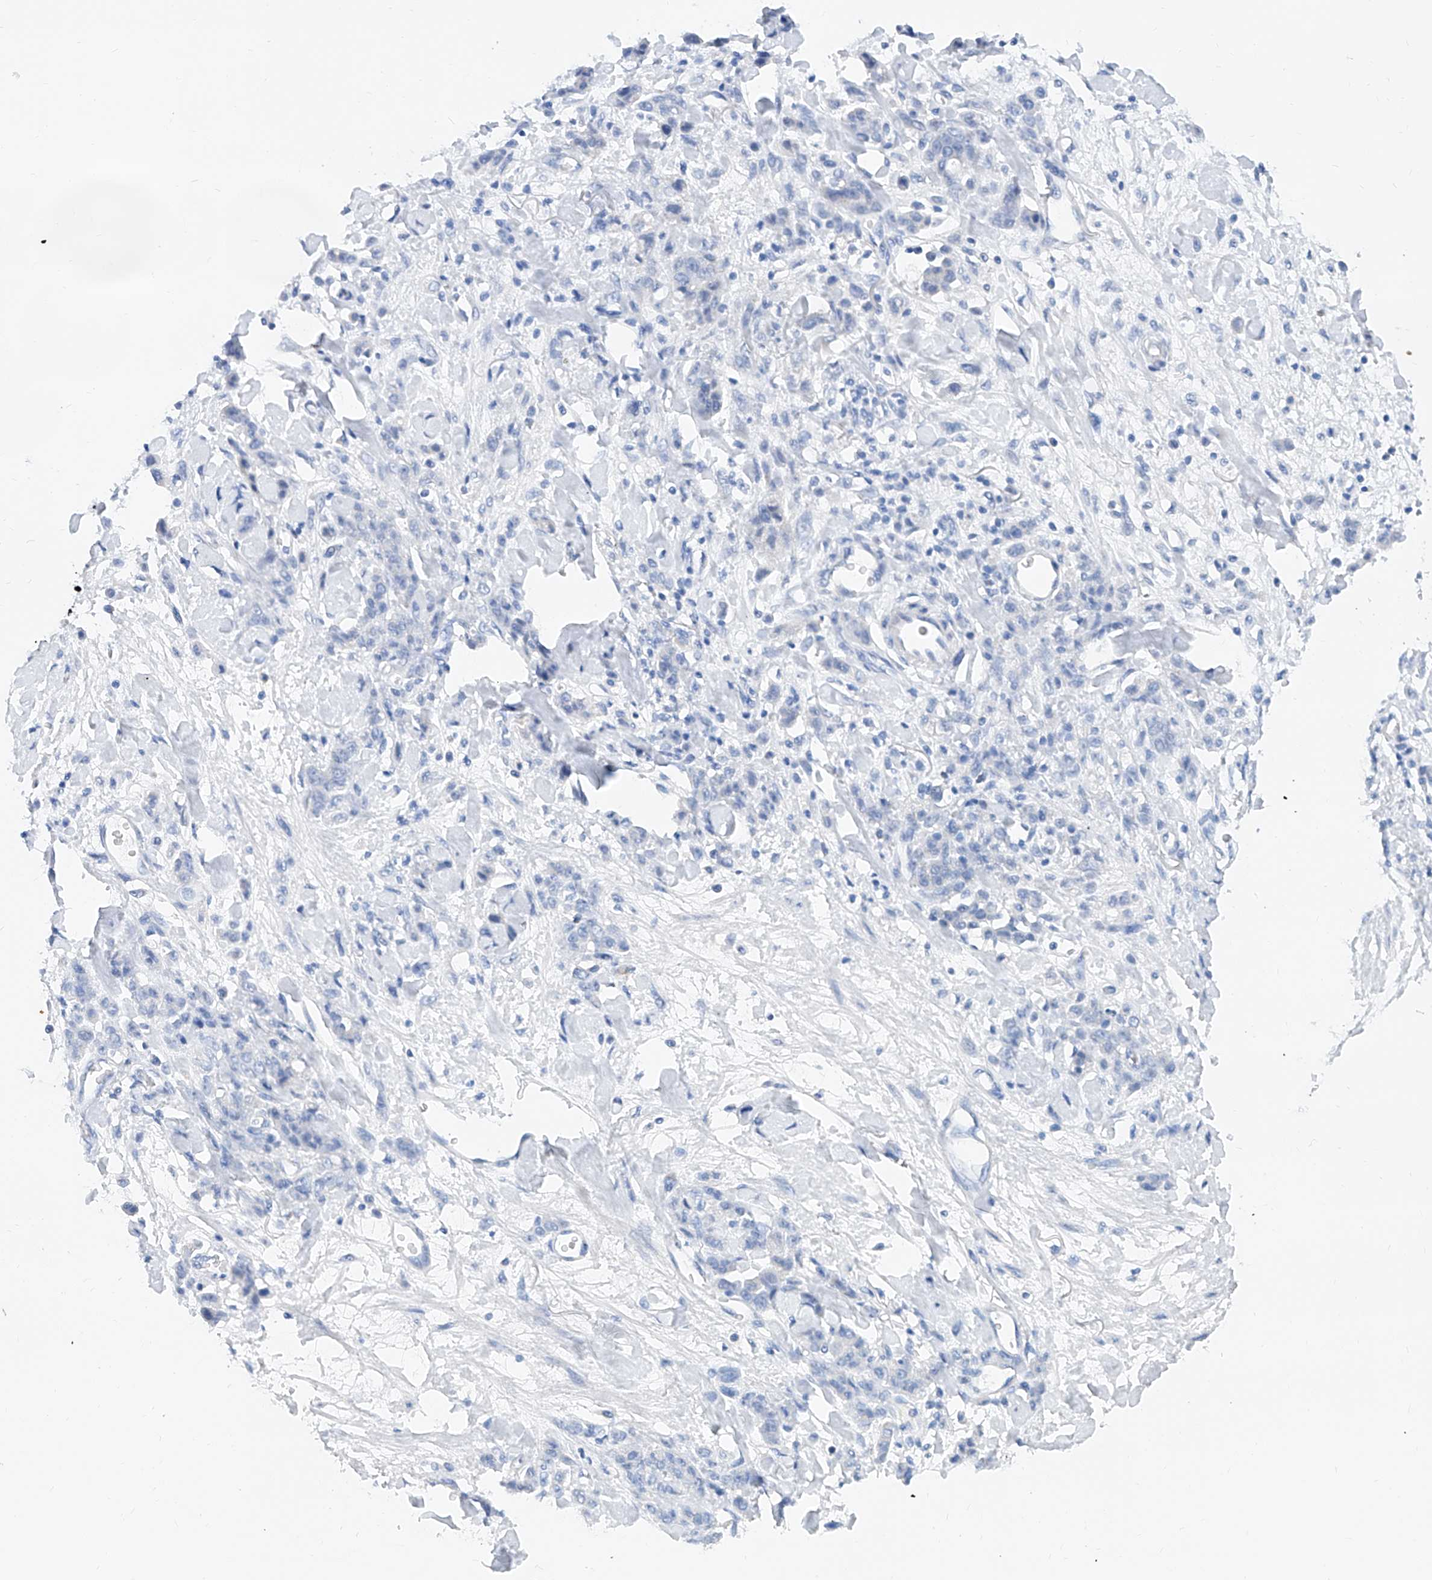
{"staining": {"intensity": "negative", "quantity": "none", "location": "none"}, "tissue": "stomach cancer", "cell_type": "Tumor cells", "image_type": "cancer", "snomed": [{"axis": "morphology", "description": "Normal tissue, NOS"}, {"axis": "morphology", "description": "Adenocarcinoma, NOS"}, {"axis": "topography", "description": "Stomach"}], "caption": "This is a micrograph of IHC staining of stomach cancer (adenocarcinoma), which shows no positivity in tumor cells. The staining was performed using DAB to visualize the protein expression in brown, while the nuclei were stained in blue with hematoxylin (Magnification: 20x).", "gene": "SLC25A29", "patient": {"sex": "male", "age": 82}}